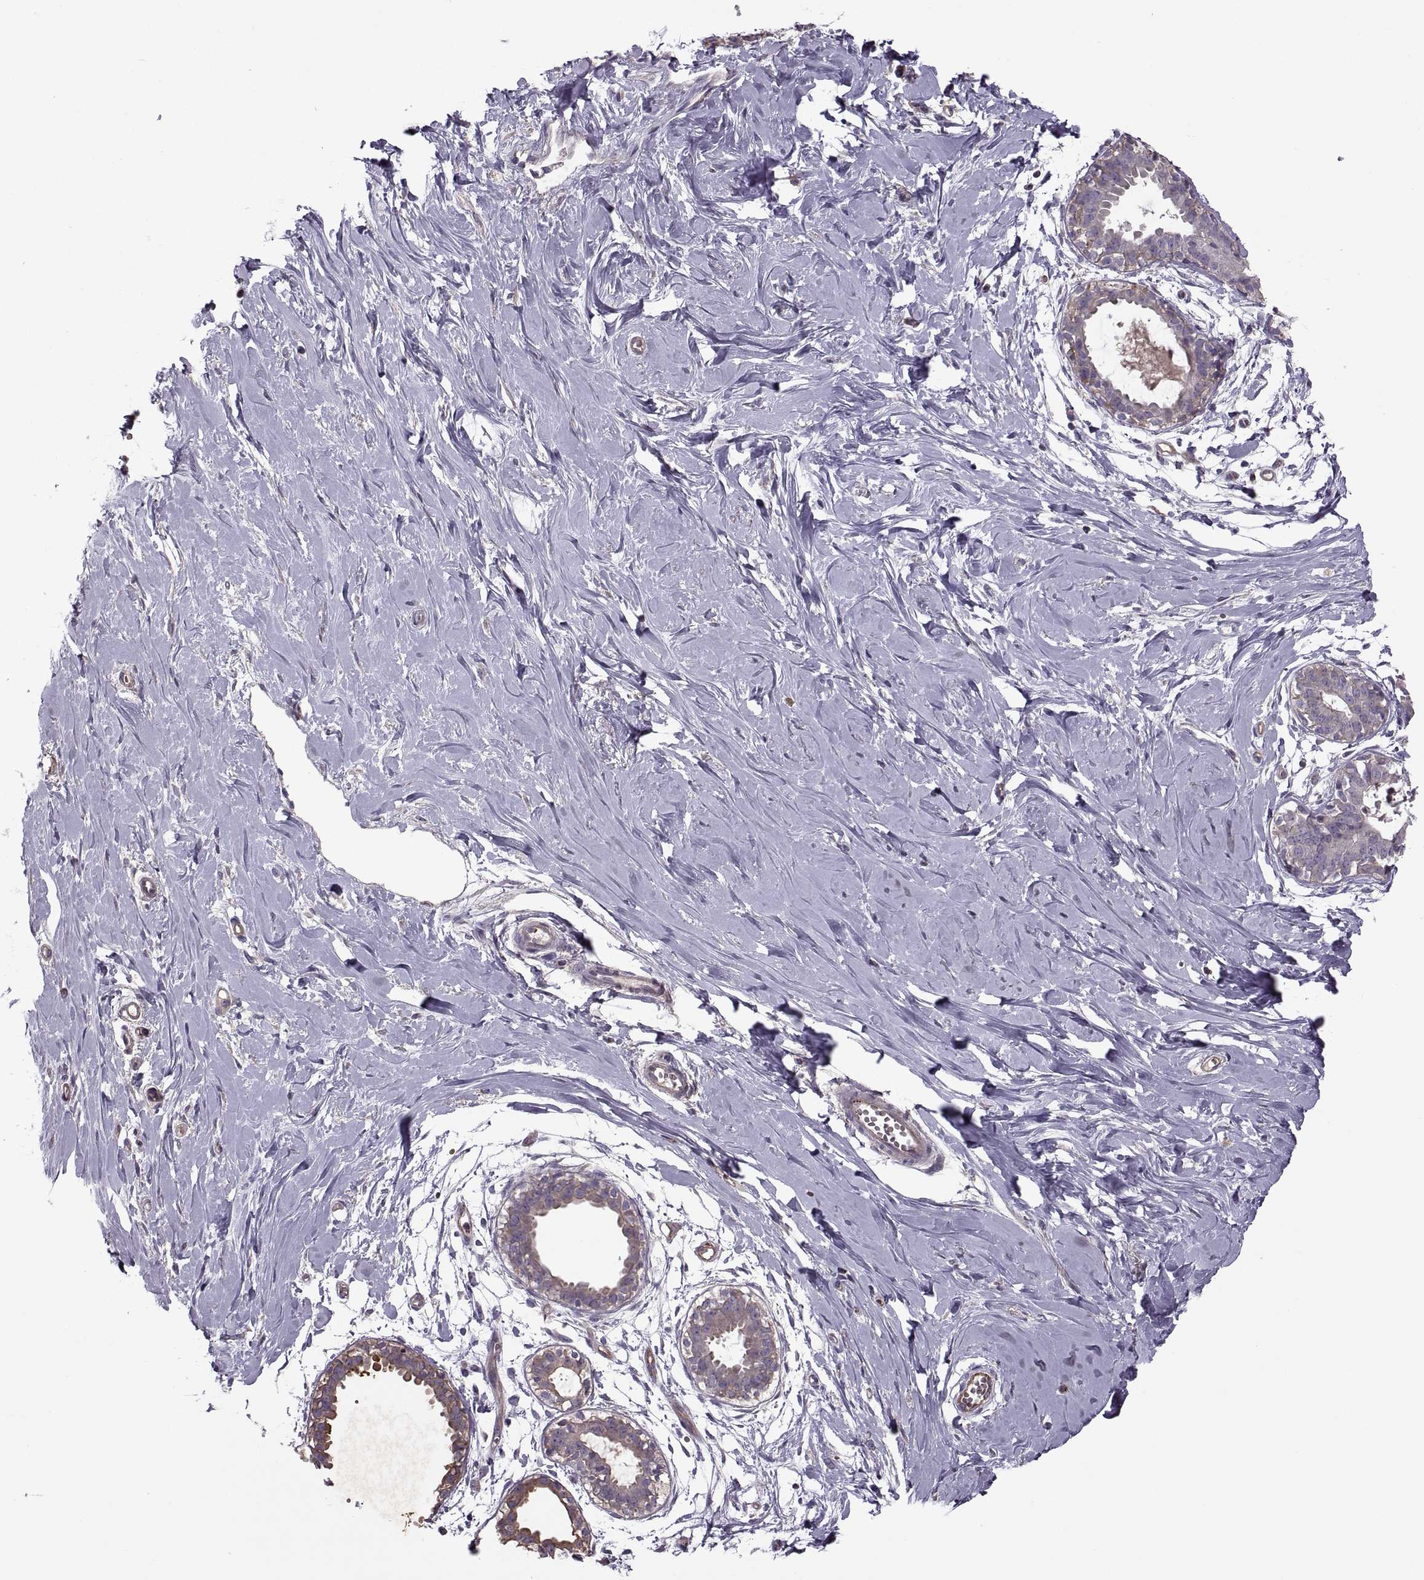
{"staining": {"intensity": "negative", "quantity": "none", "location": "none"}, "tissue": "breast", "cell_type": "Adipocytes", "image_type": "normal", "snomed": [{"axis": "morphology", "description": "Normal tissue, NOS"}, {"axis": "topography", "description": "Breast"}], "caption": "Immunohistochemistry (IHC) of unremarkable human breast shows no positivity in adipocytes. The staining was performed using DAB to visualize the protein expression in brown, while the nuclei were stained in blue with hematoxylin (Magnification: 20x).", "gene": "SLC2A14", "patient": {"sex": "female", "age": 49}}